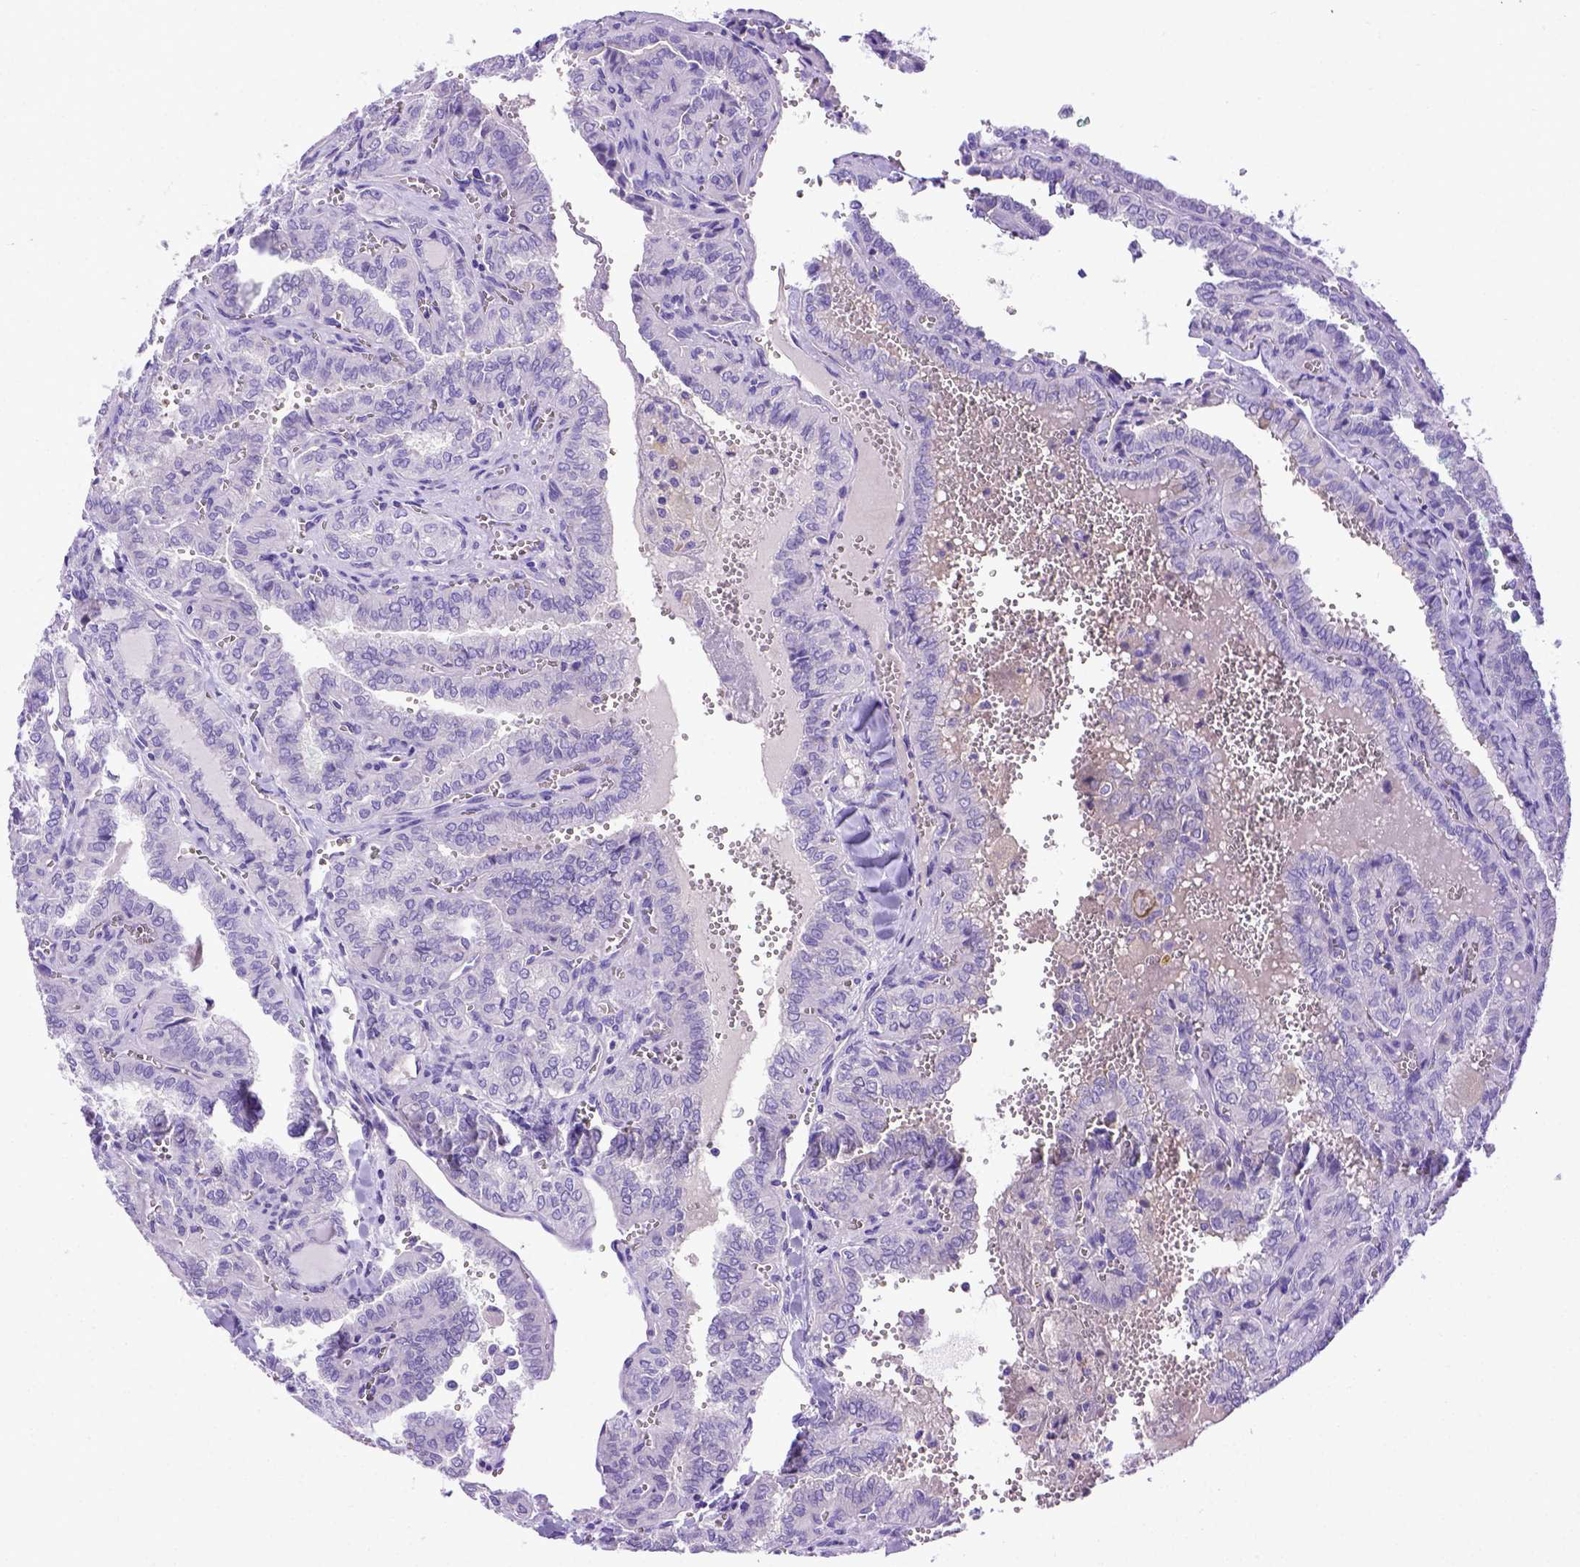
{"staining": {"intensity": "negative", "quantity": "none", "location": "none"}, "tissue": "thyroid cancer", "cell_type": "Tumor cells", "image_type": "cancer", "snomed": [{"axis": "morphology", "description": "Papillary adenocarcinoma, NOS"}, {"axis": "topography", "description": "Thyroid gland"}], "caption": "Tumor cells show no significant protein expression in thyroid cancer (papillary adenocarcinoma).", "gene": "ADAM12", "patient": {"sex": "female", "age": 41}}